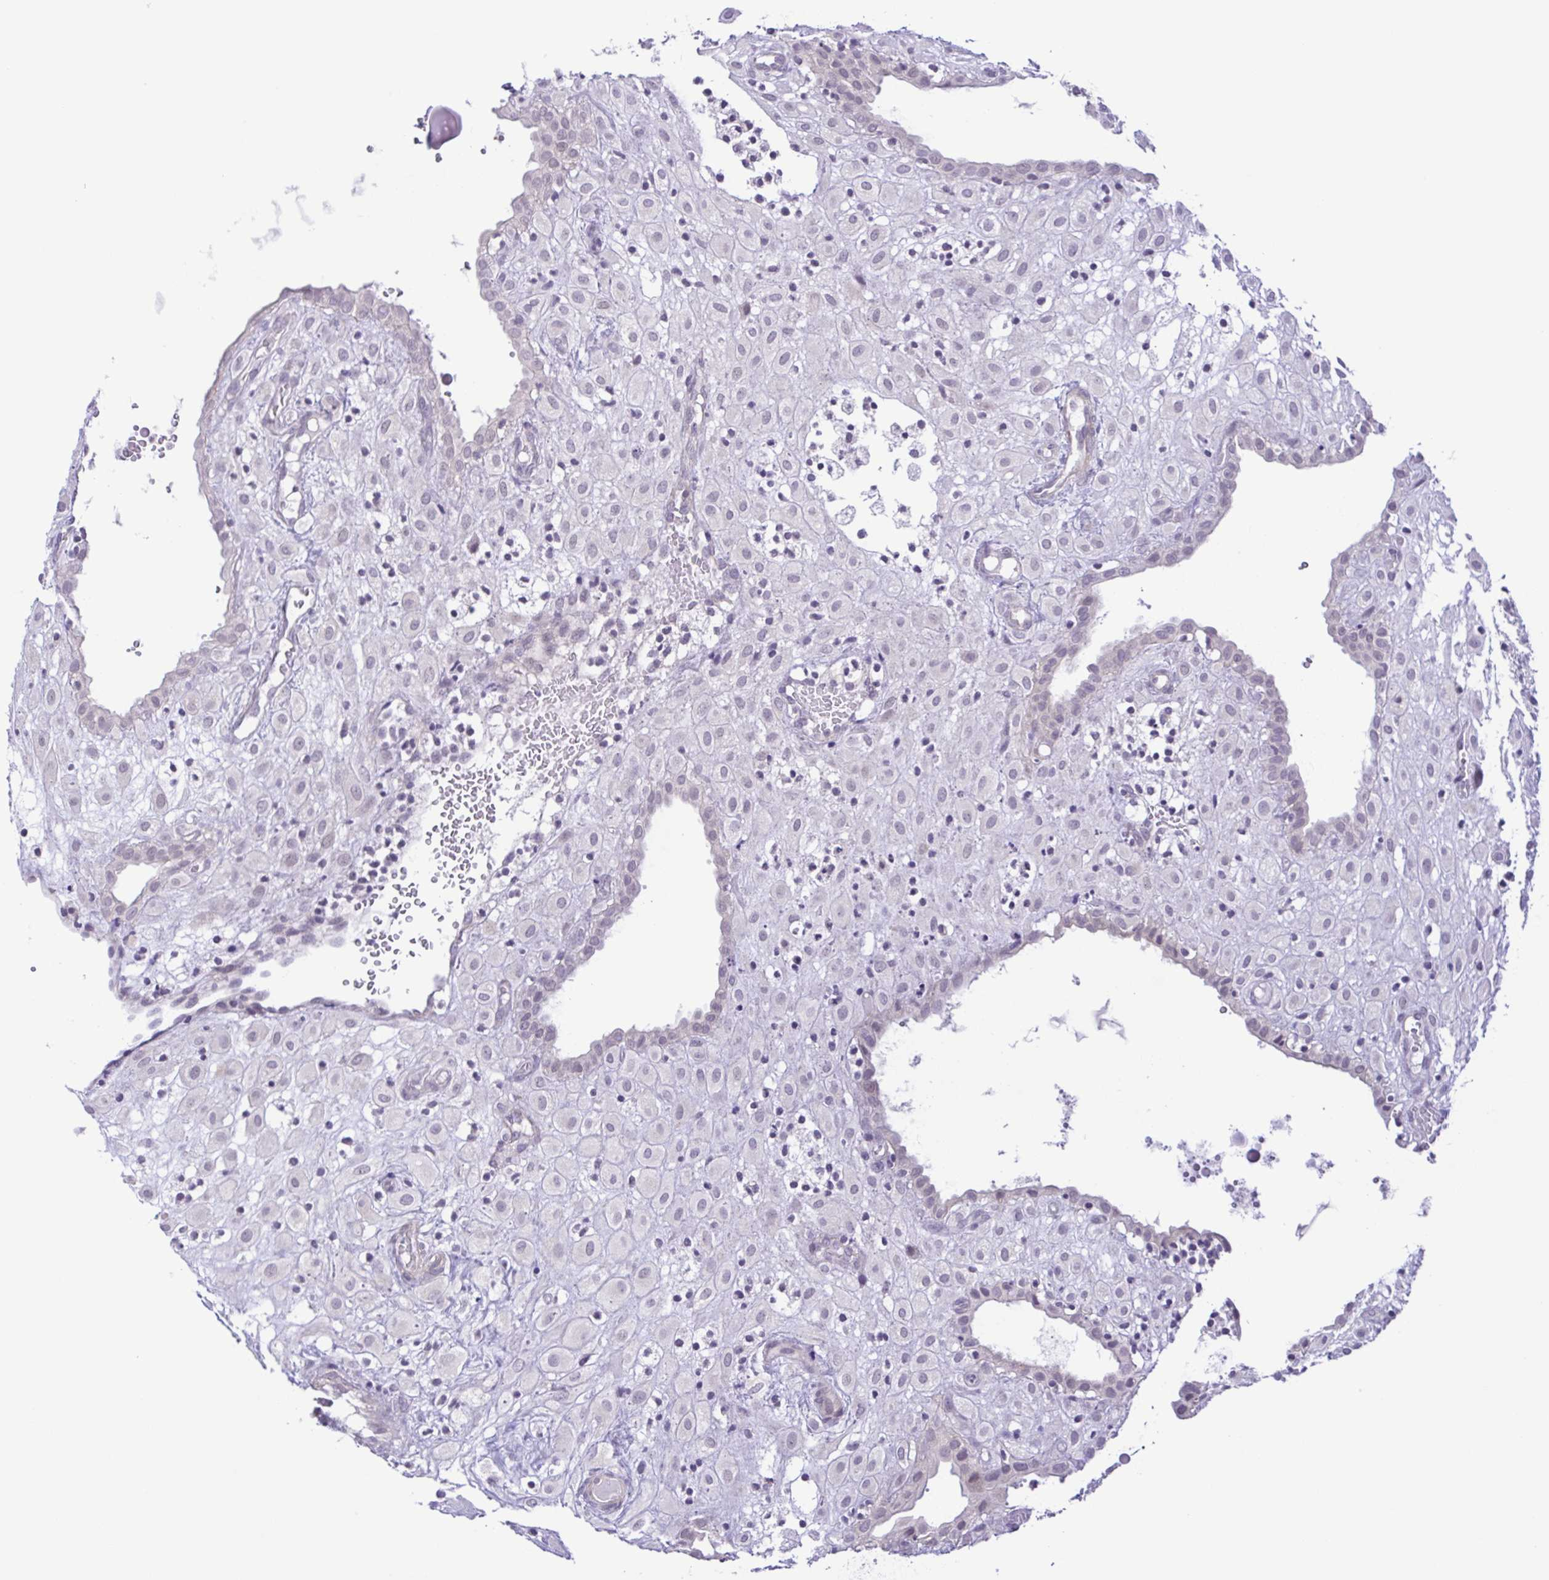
{"staining": {"intensity": "negative", "quantity": "none", "location": "none"}, "tissue": "placenta", "cell_type": "Decidual cells", "image_type": "normal", "snomed": [{"axis": "morphology", "description": "Normal tissue, NOS"}, {"axis": "topography", "description": "Placenta"}], "caption": "Human placenta stained for a protein using IHC shows no staining in decidual cells.", "gene": "IL1RN", "patient": {"sex": "female", "age": 24}}